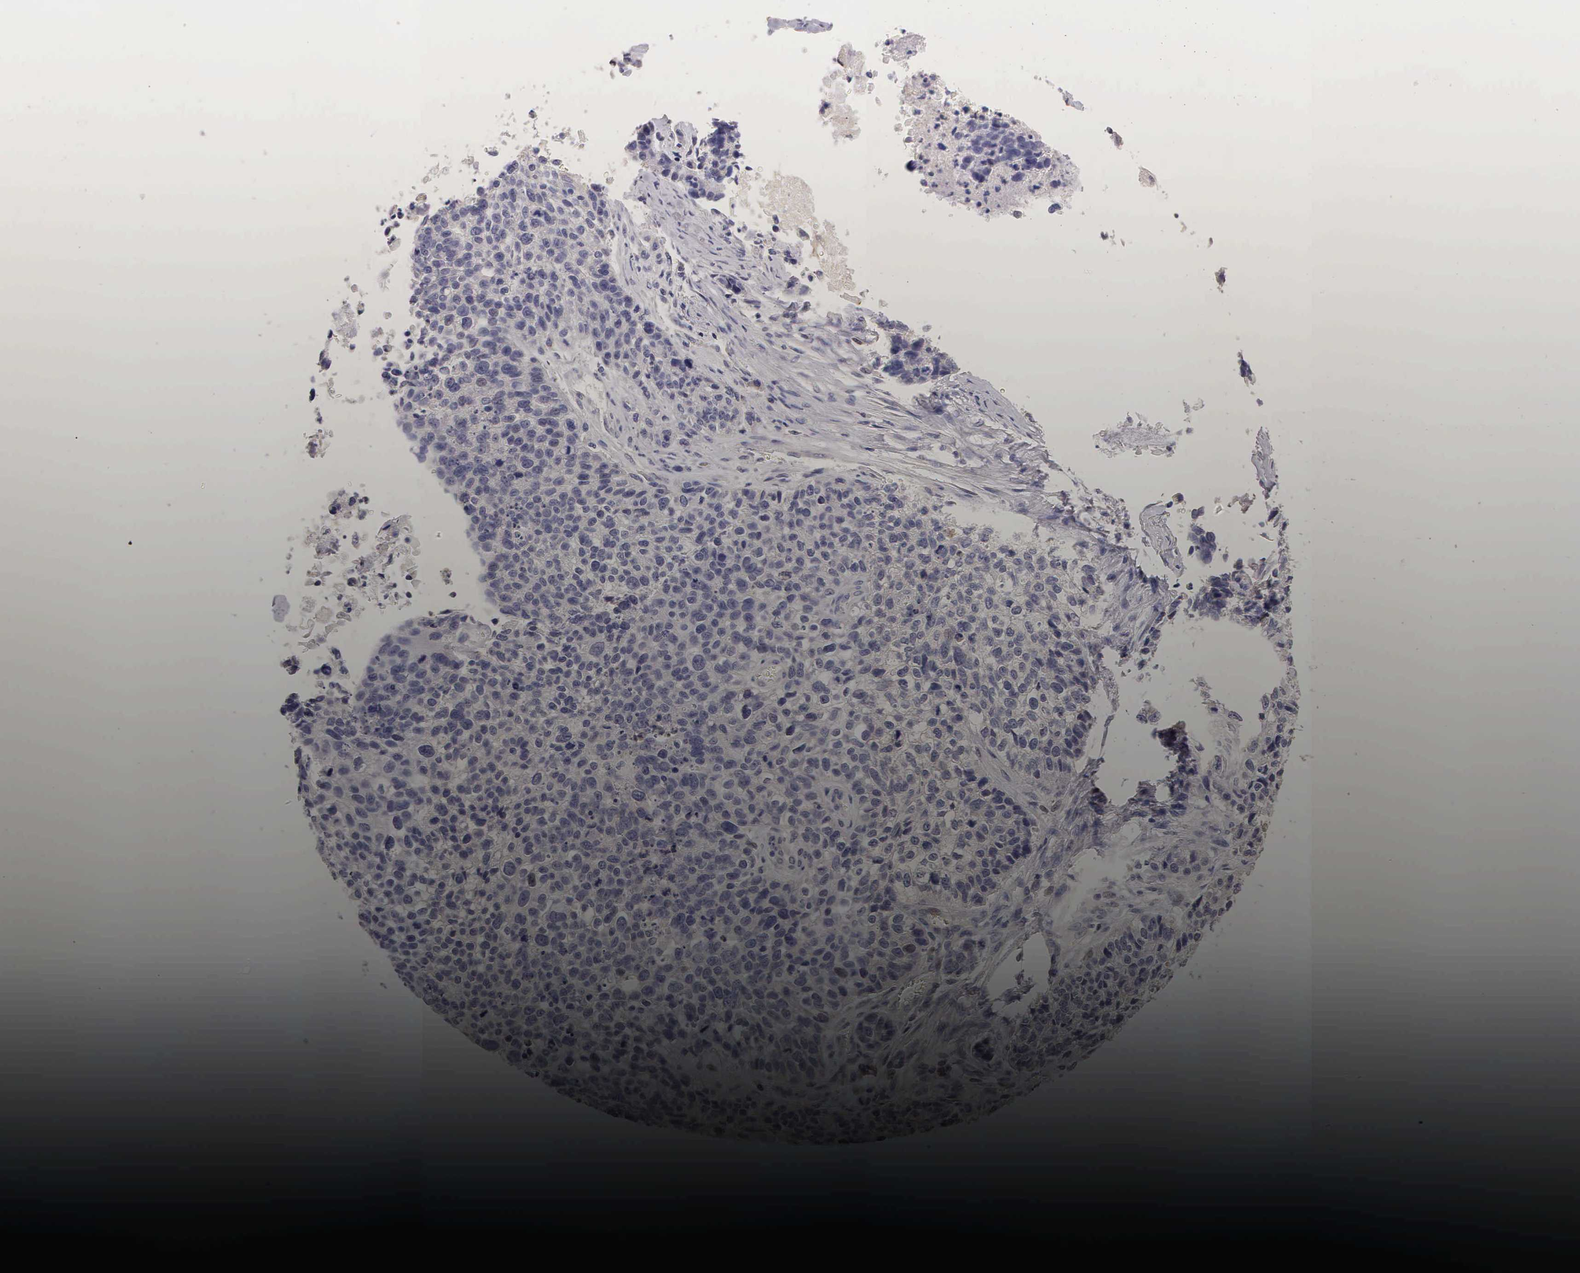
{"staining": {"intensity": "negative", "quantity": "none", "location": "none"}, "tissue": "lung cancer", "cell_type": "Tumor cells", "image_type": "cancer", "snomed": [{"axis": "morphology", "description": "Squamous cell carcinoma, NOS"}, {"axis": "topography", "description": "Lymph node"}, {"axis": "topography", "description": "Lung"}], "caption": "The photomicrograph shows no significant expression in tumor cells of squamous cell carcinoma (lung).", "gene": "ESR1", "patient": {"sex": "male", "age": 74}}